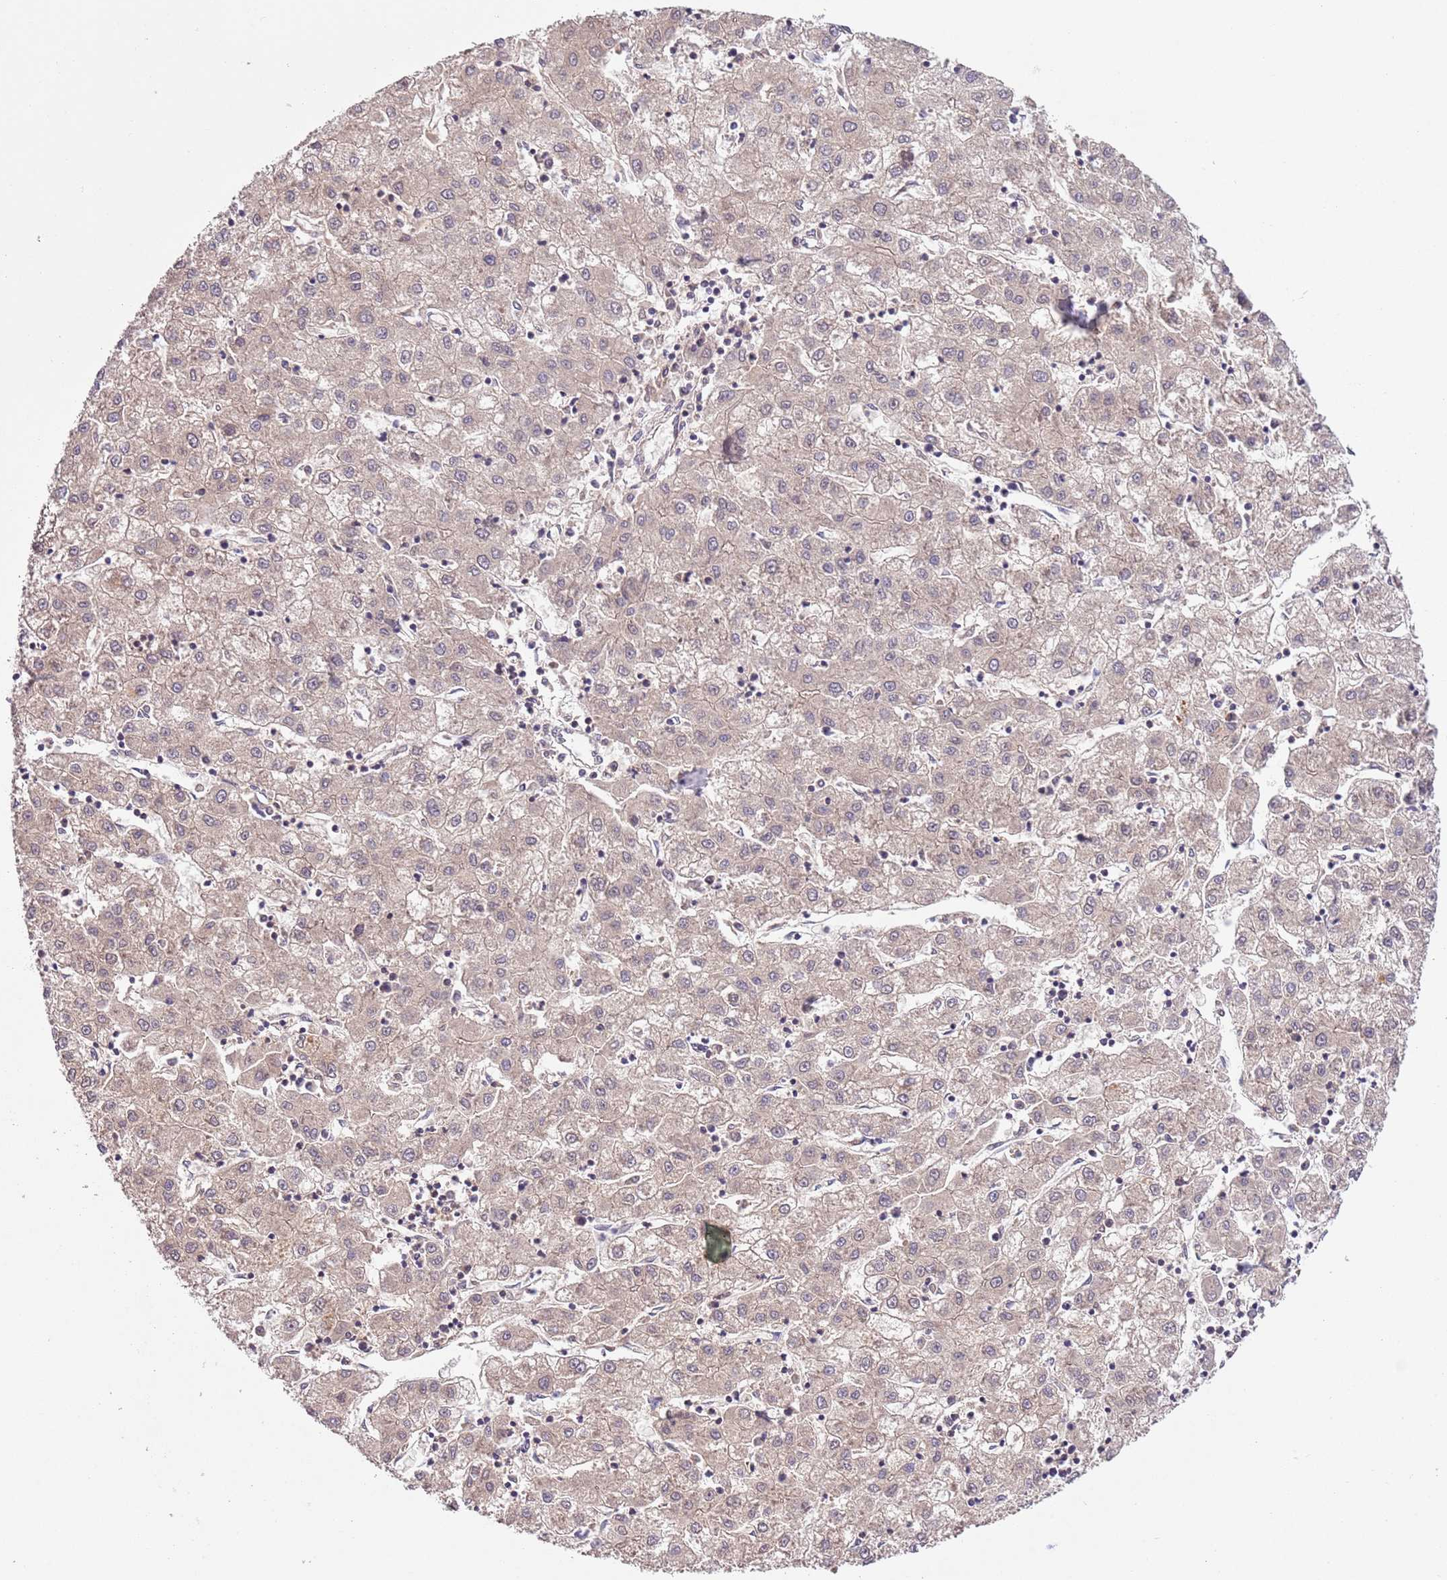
{"staining": {"intensity": "weak", "quantity": "<25%", "location": "cytoplasmic/membranous"}, "tissue": "liver cancer", "cell_type": "Tumor cells", "image_type": "cancer", "snomed": [{"axis": "morphology", "description": "Carcinoma, Hepatocellular, NOS"}, {"axis": "topography", "description": "Liver"}], "caption": "DAB (3,3'-diaminobenzidine) immunohistochemical staining of human hepatocellular carcinoma (liver) displays no significant expression in tumor cells.", "gene": "FAM89B", "patient": {"sex": "male", "age": 72}}